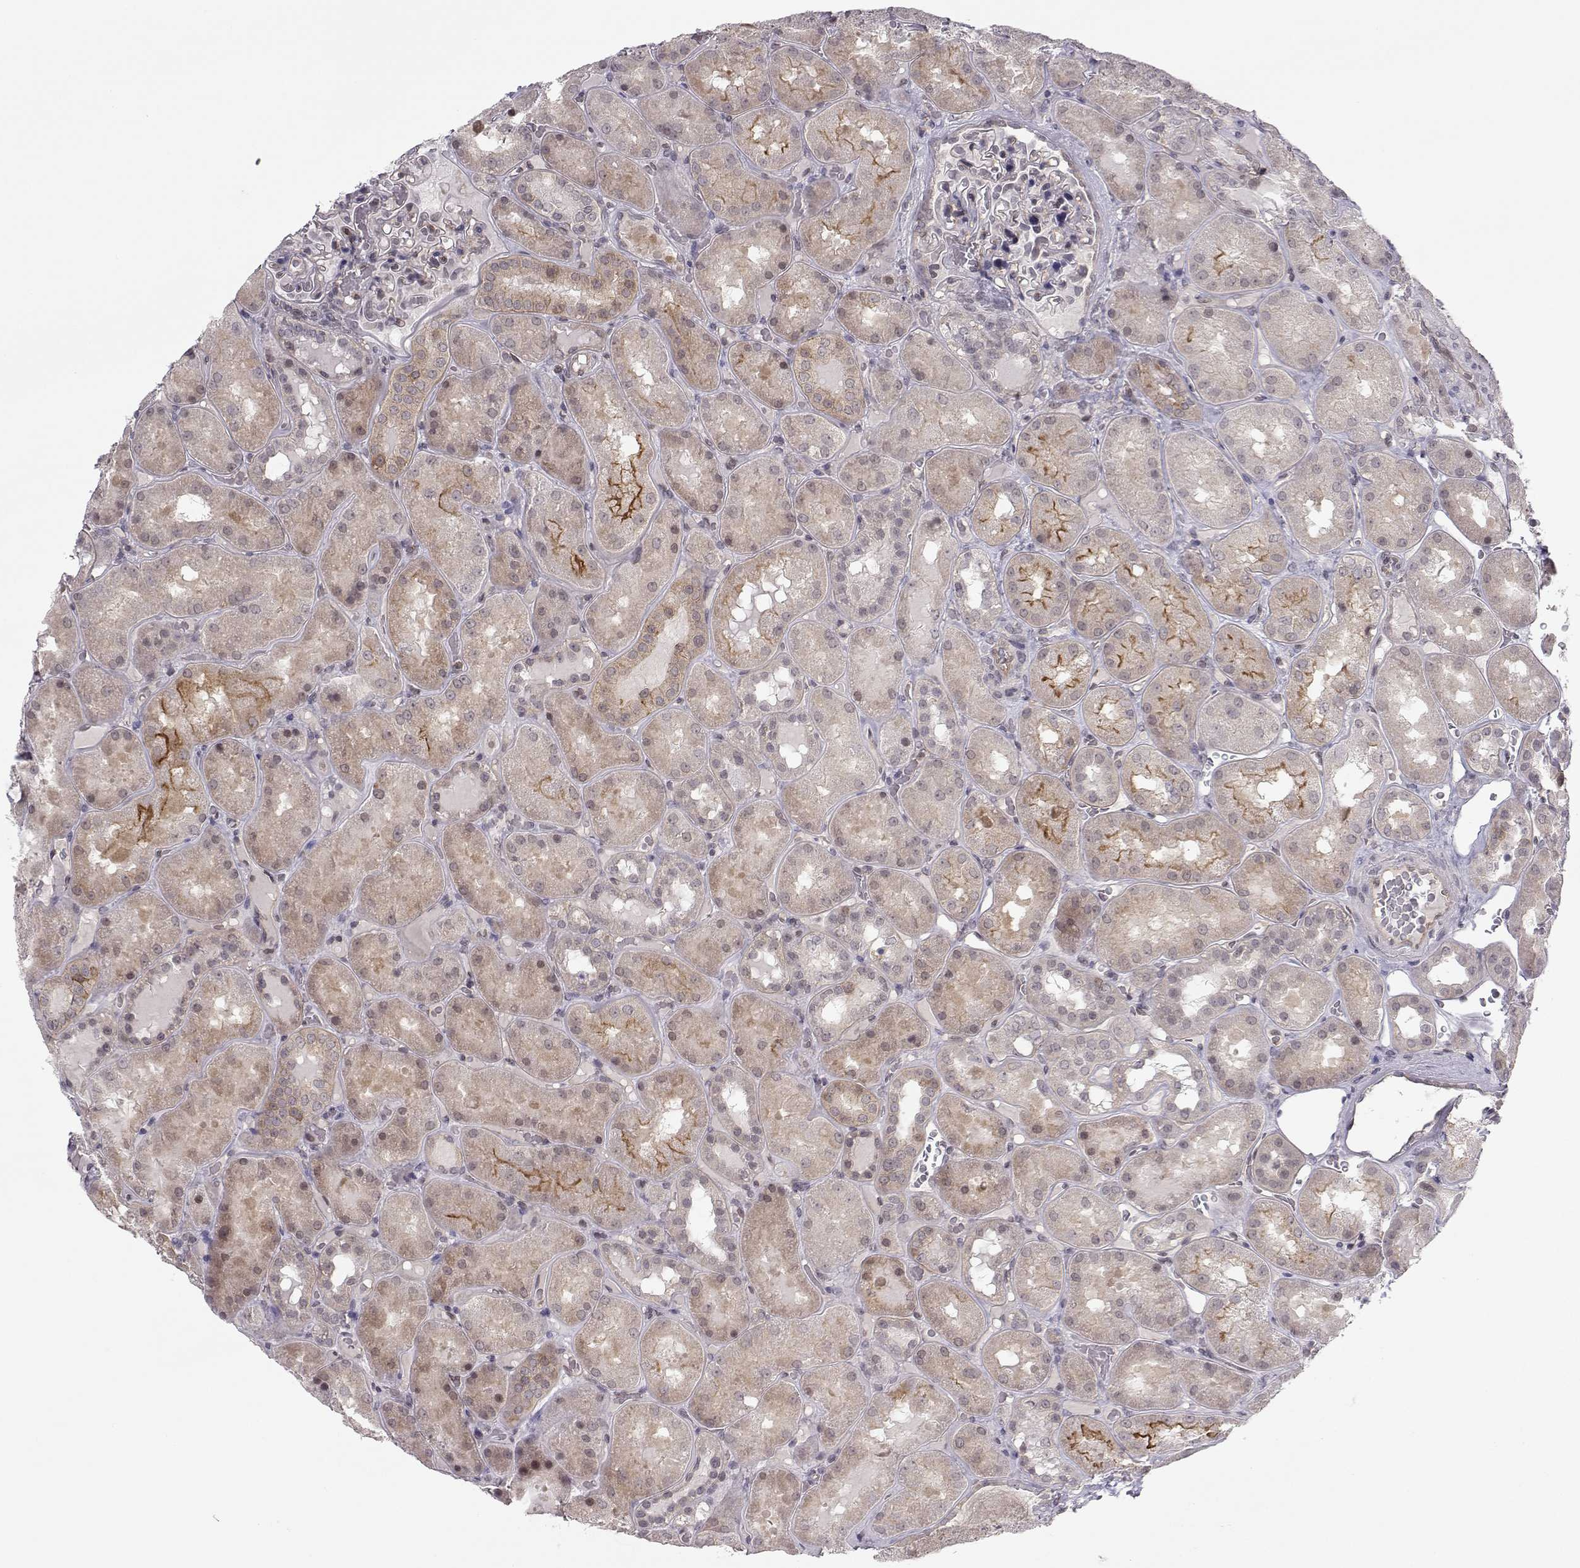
{"staining": {"intensity": "negative", "quantity": "none", "location": "none"}, "tissue": "kidney", "cell_type": "Cells in glomeruli", "image_type": "normal", "snomed": [{"axis": "morphology", "description": "Normal tissue, NOS"}, {"axis": "topography", "description": "Kidney"}], "caption": "Immunohistochemistry of normal human kidney displays no staining in cells in glomeruli.", "gene": "KIF13B", "patient": {"sex": "male", "age": 73}}